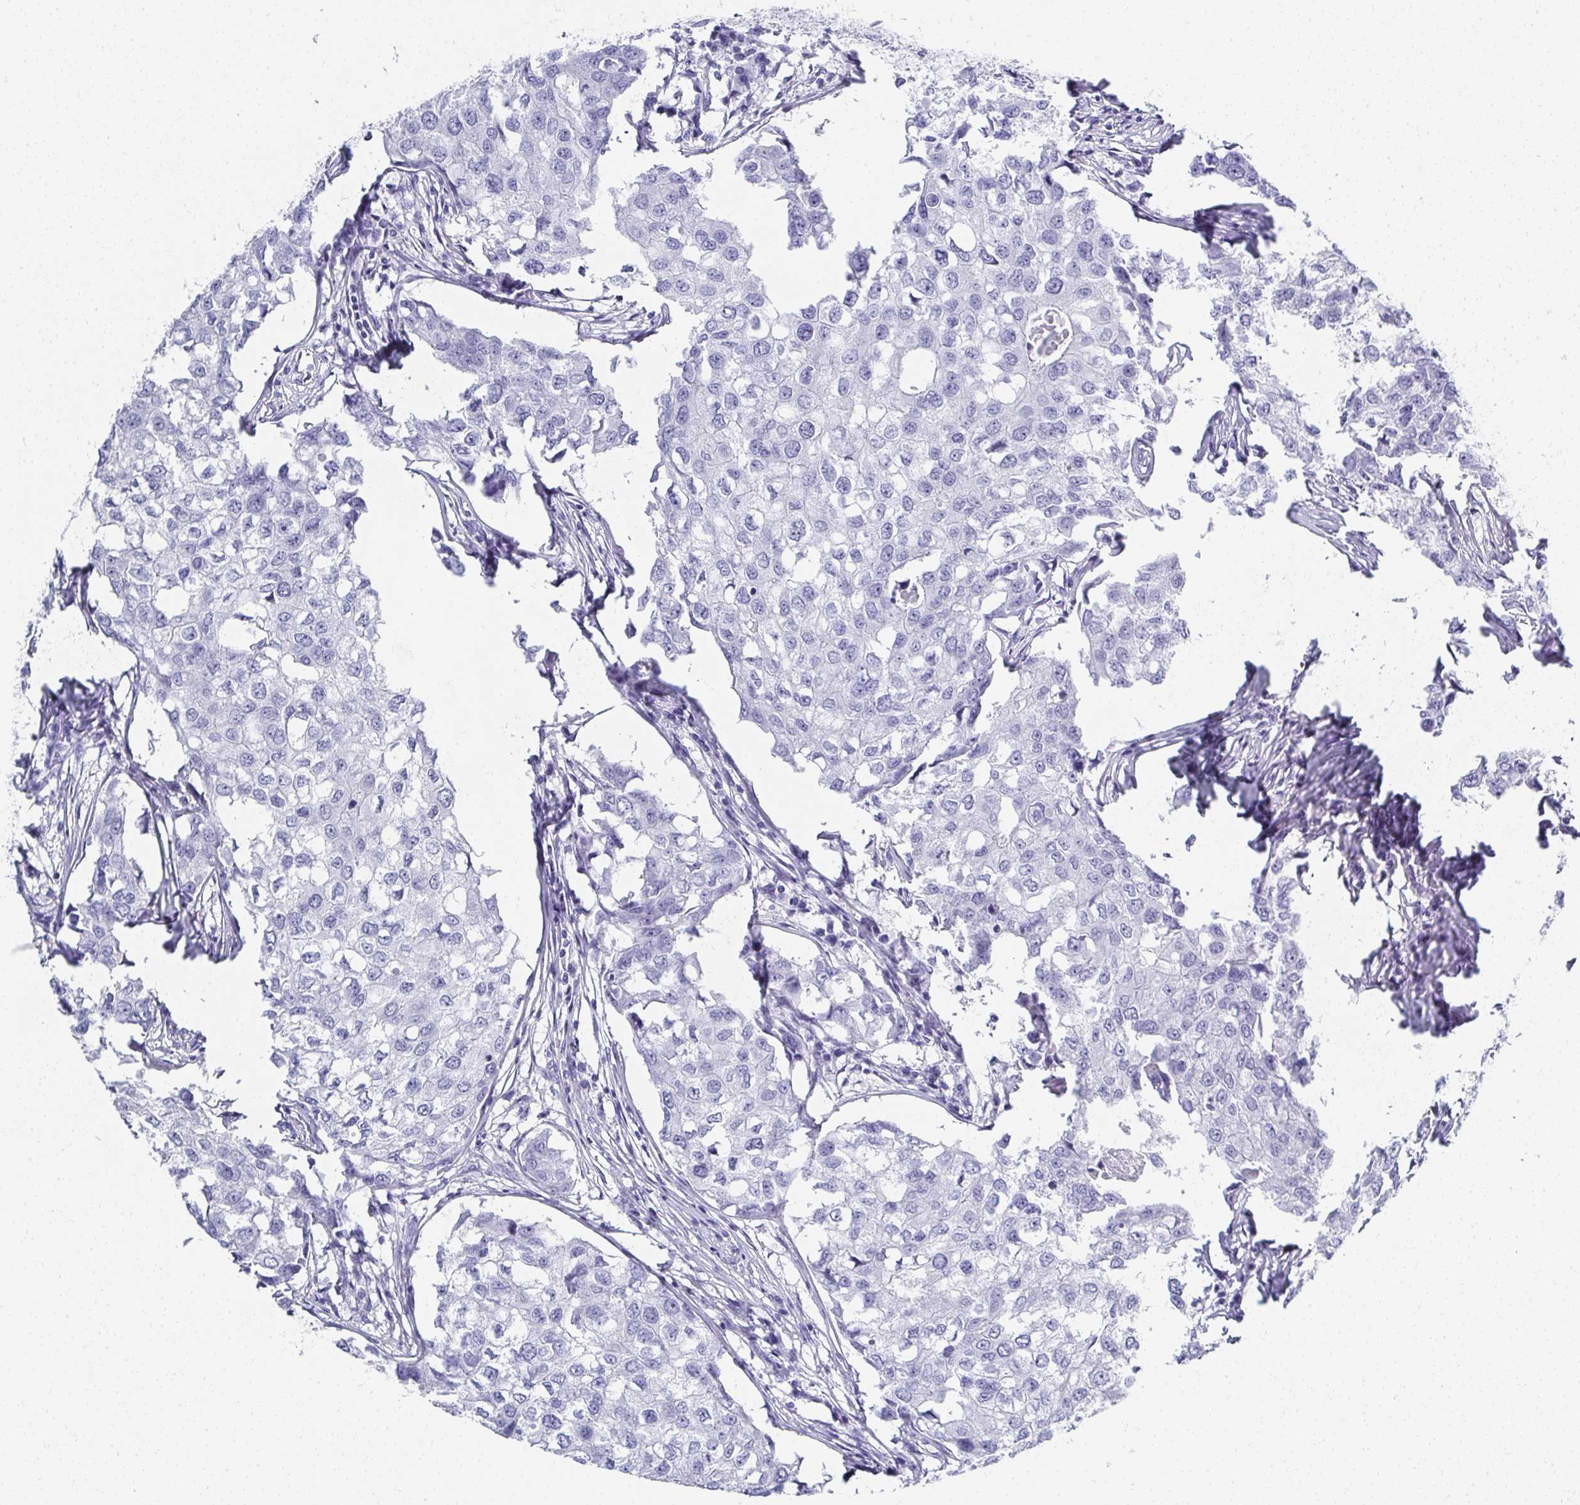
{"staining": {"intensity": "negative", "quantity": "none", "location": "none"}, "tissue": "breast cancer", "cell_type": "Tumor cells", "image_type": "cancer", "snomed": [{"axis": "morphology", "description": "Duct carcinoma"}, {"axis": "topography", "description": "Breast"}], "caption": "Immunohistochemistry photomicrograph of neoplastic tissue: breast infiltrating ductal carcinoma stained with DAB exhibits no significant protein positivity in tumor cells.", "gene": "SYCP1", "patient": {"sex": "female", "age": 27}}